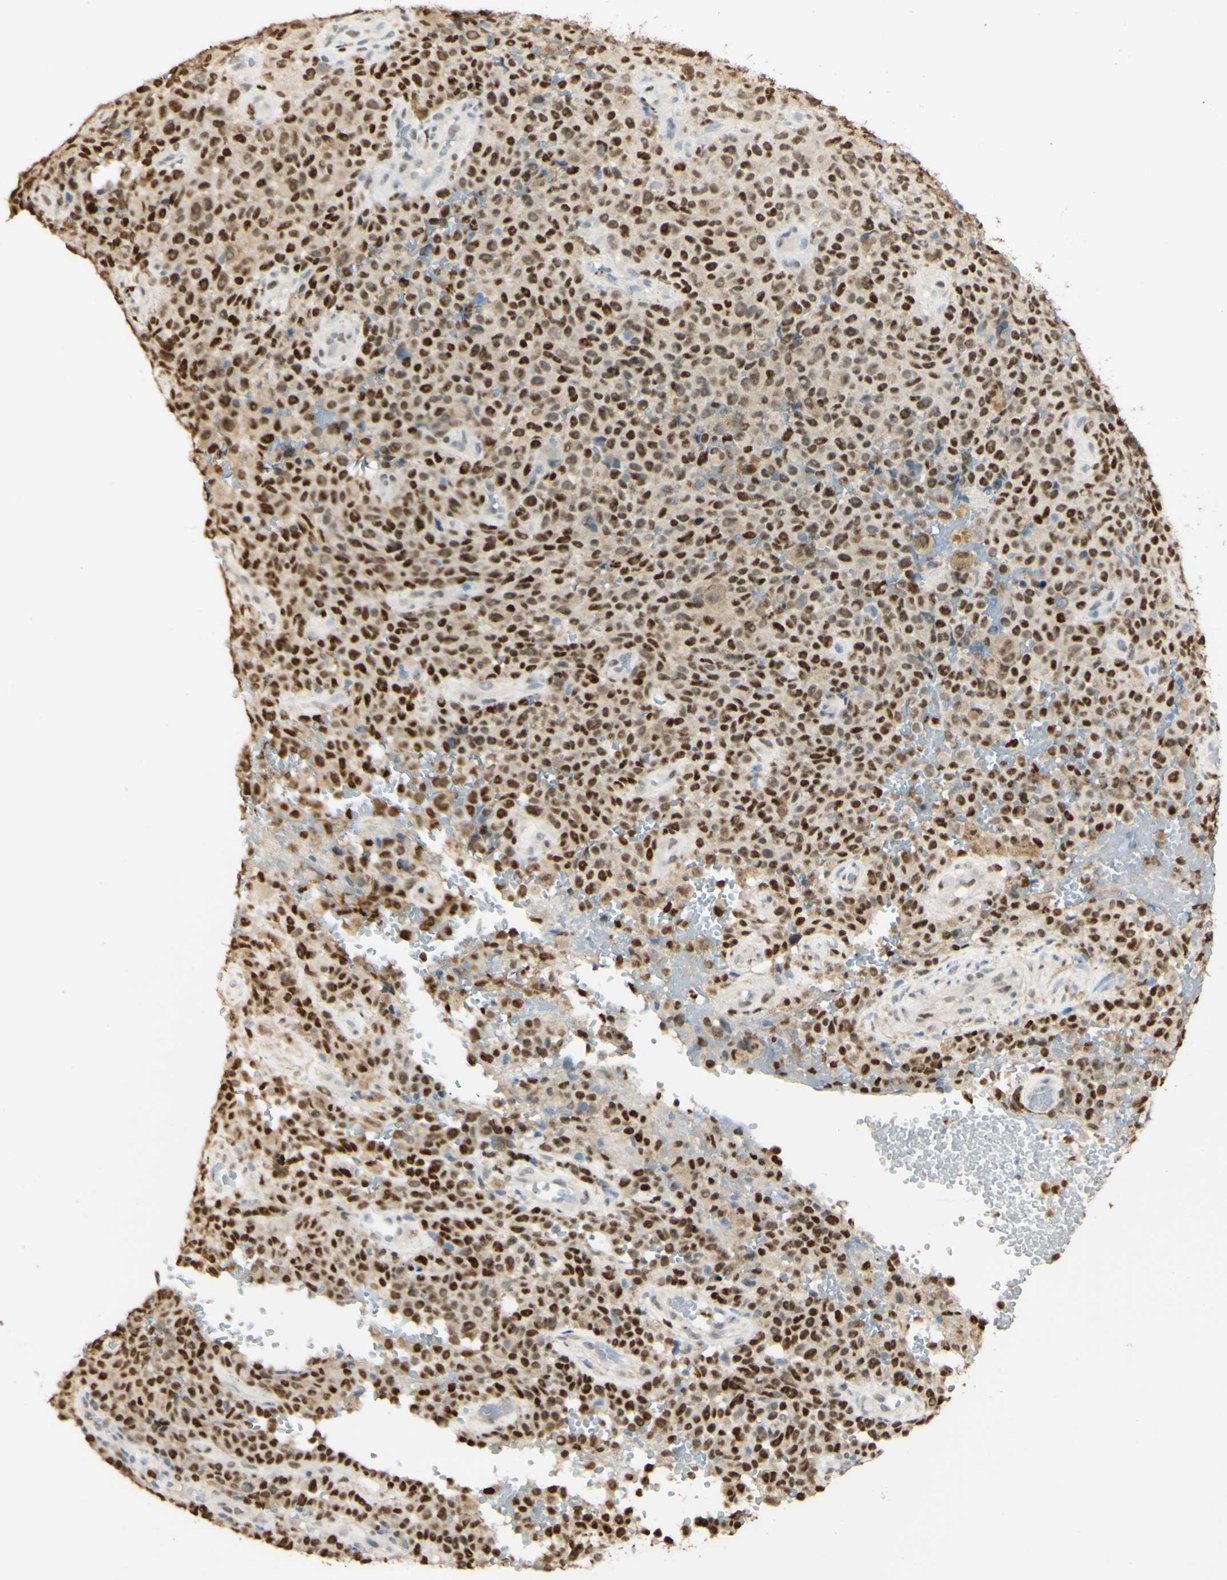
{"staining": {"intensity": "strong", "quantity": ">75%", "location": "nuclear"}, "tissue": "melanoma", "cell_type": "Tumor cells", "image_type": "cancer", "snomed": [{"axis": "morphology", "description": "Malignant melanoma, NOS"}, {"axis": "topography", "description": "Skin"}], "caption": "Immunohistochemistry (IHC) of human malignant melanoma shows high levels of strong nuclear expression in about >75% of tumor cells. The staining was performed using DAB (3,3'-diaminobenzidine), with brown indicating positive protein expression. Nuclei are stained blue with hematoxylin.", "gene": "MAP3K4", "patient": {"sex": "female", "age": 82}}